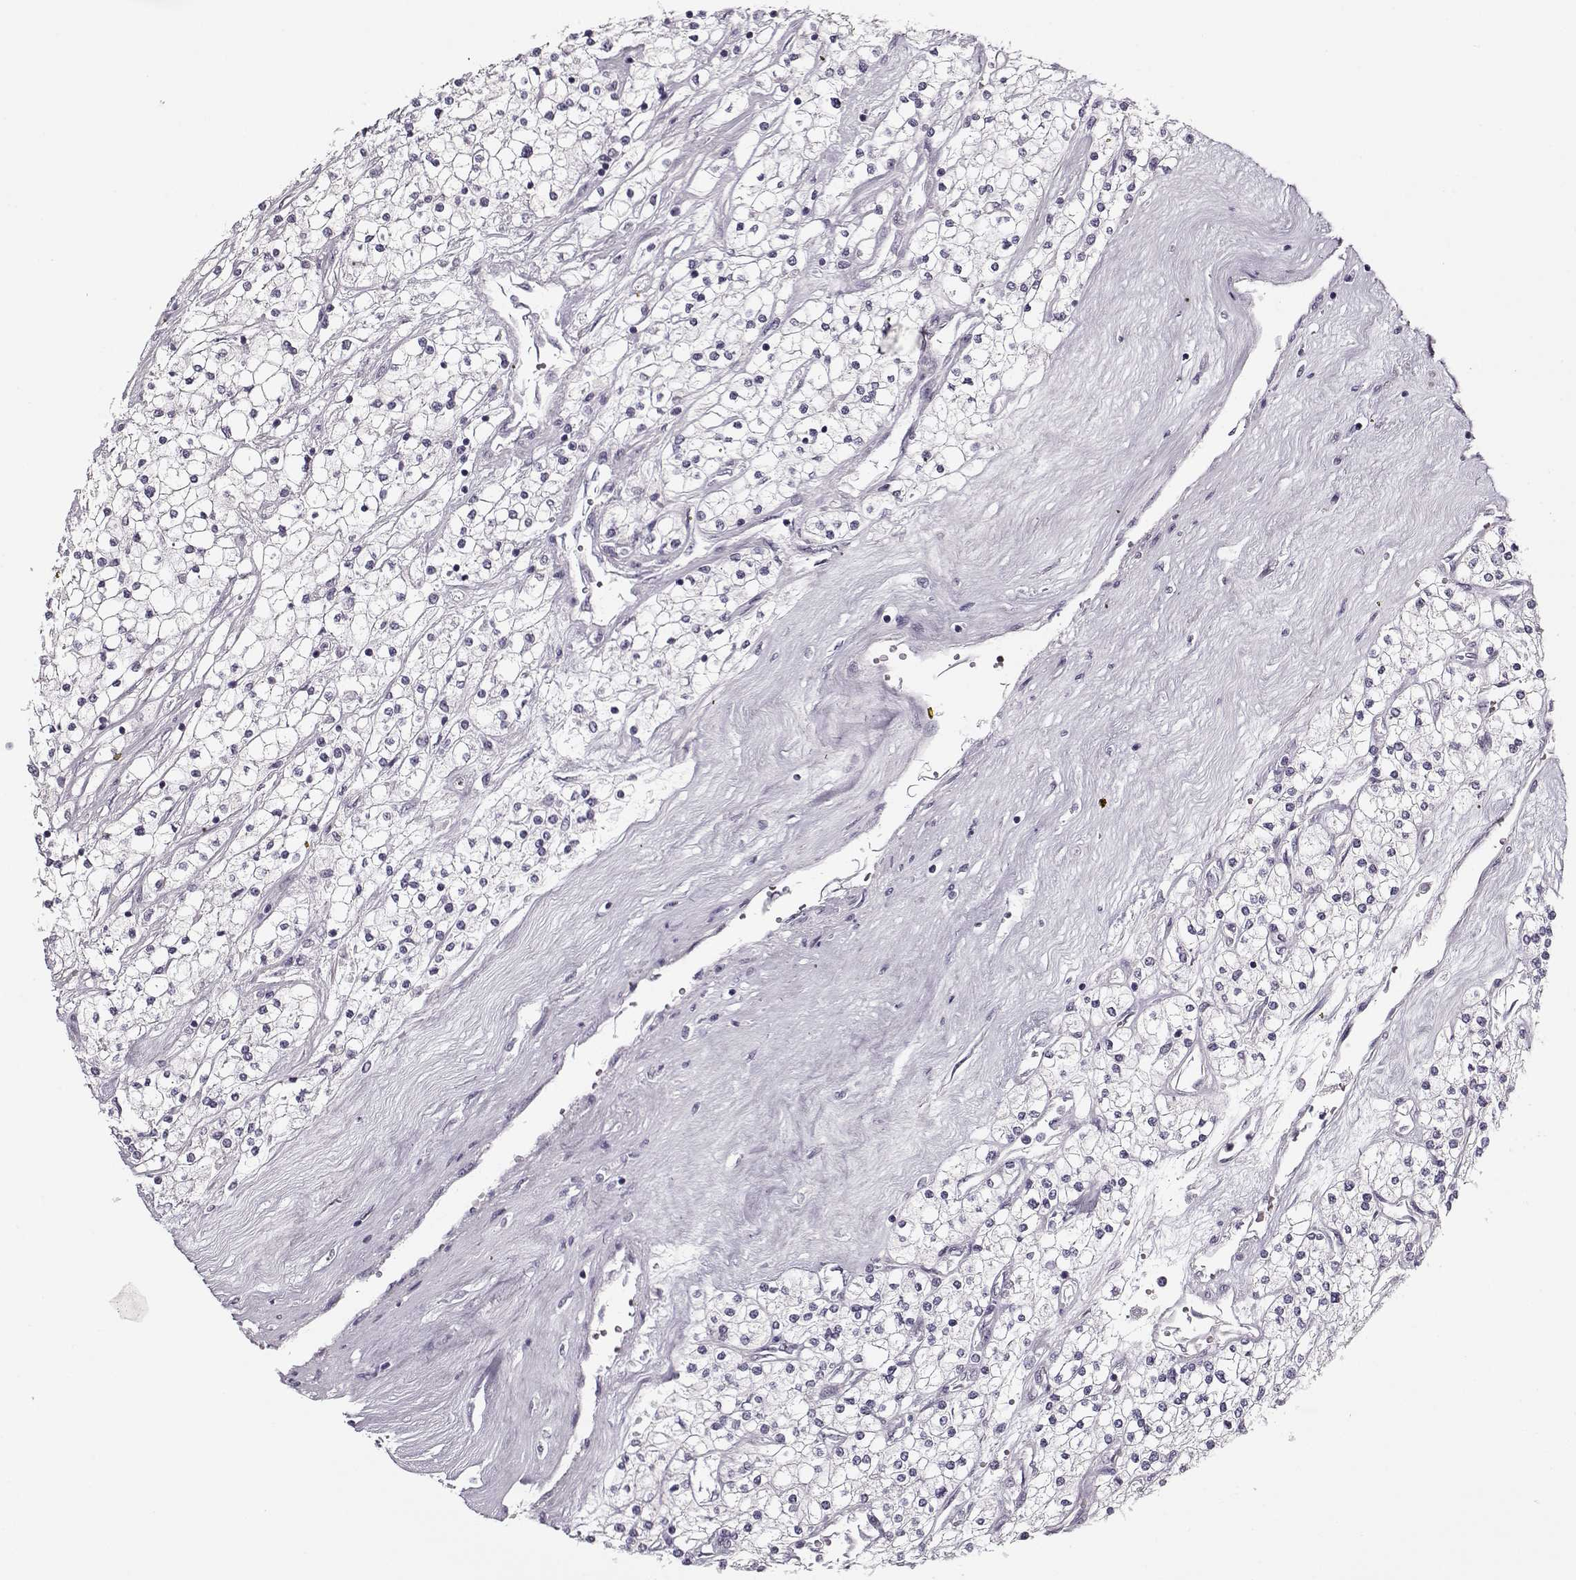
{"staining": {"intensity": "negative", "quantity": "none", "location": "none"}, "tissue": "renal cancer", "cell_type": "Tumor cells", "image_type": "cancer", "snomed": [{"axis": "morphology", "description": "Adenocarcinoma, NOS"}, {"axis": "topography", "description": "Kidney"}], "caption": "IHC micrograph of neoplastic tissue: human renal cancer (adenocarcinoma) stained with DAB shows no significant protein staining in tumor cells.", "gene": "PNMT", "patient": {"sex": "male", "age": 80}}